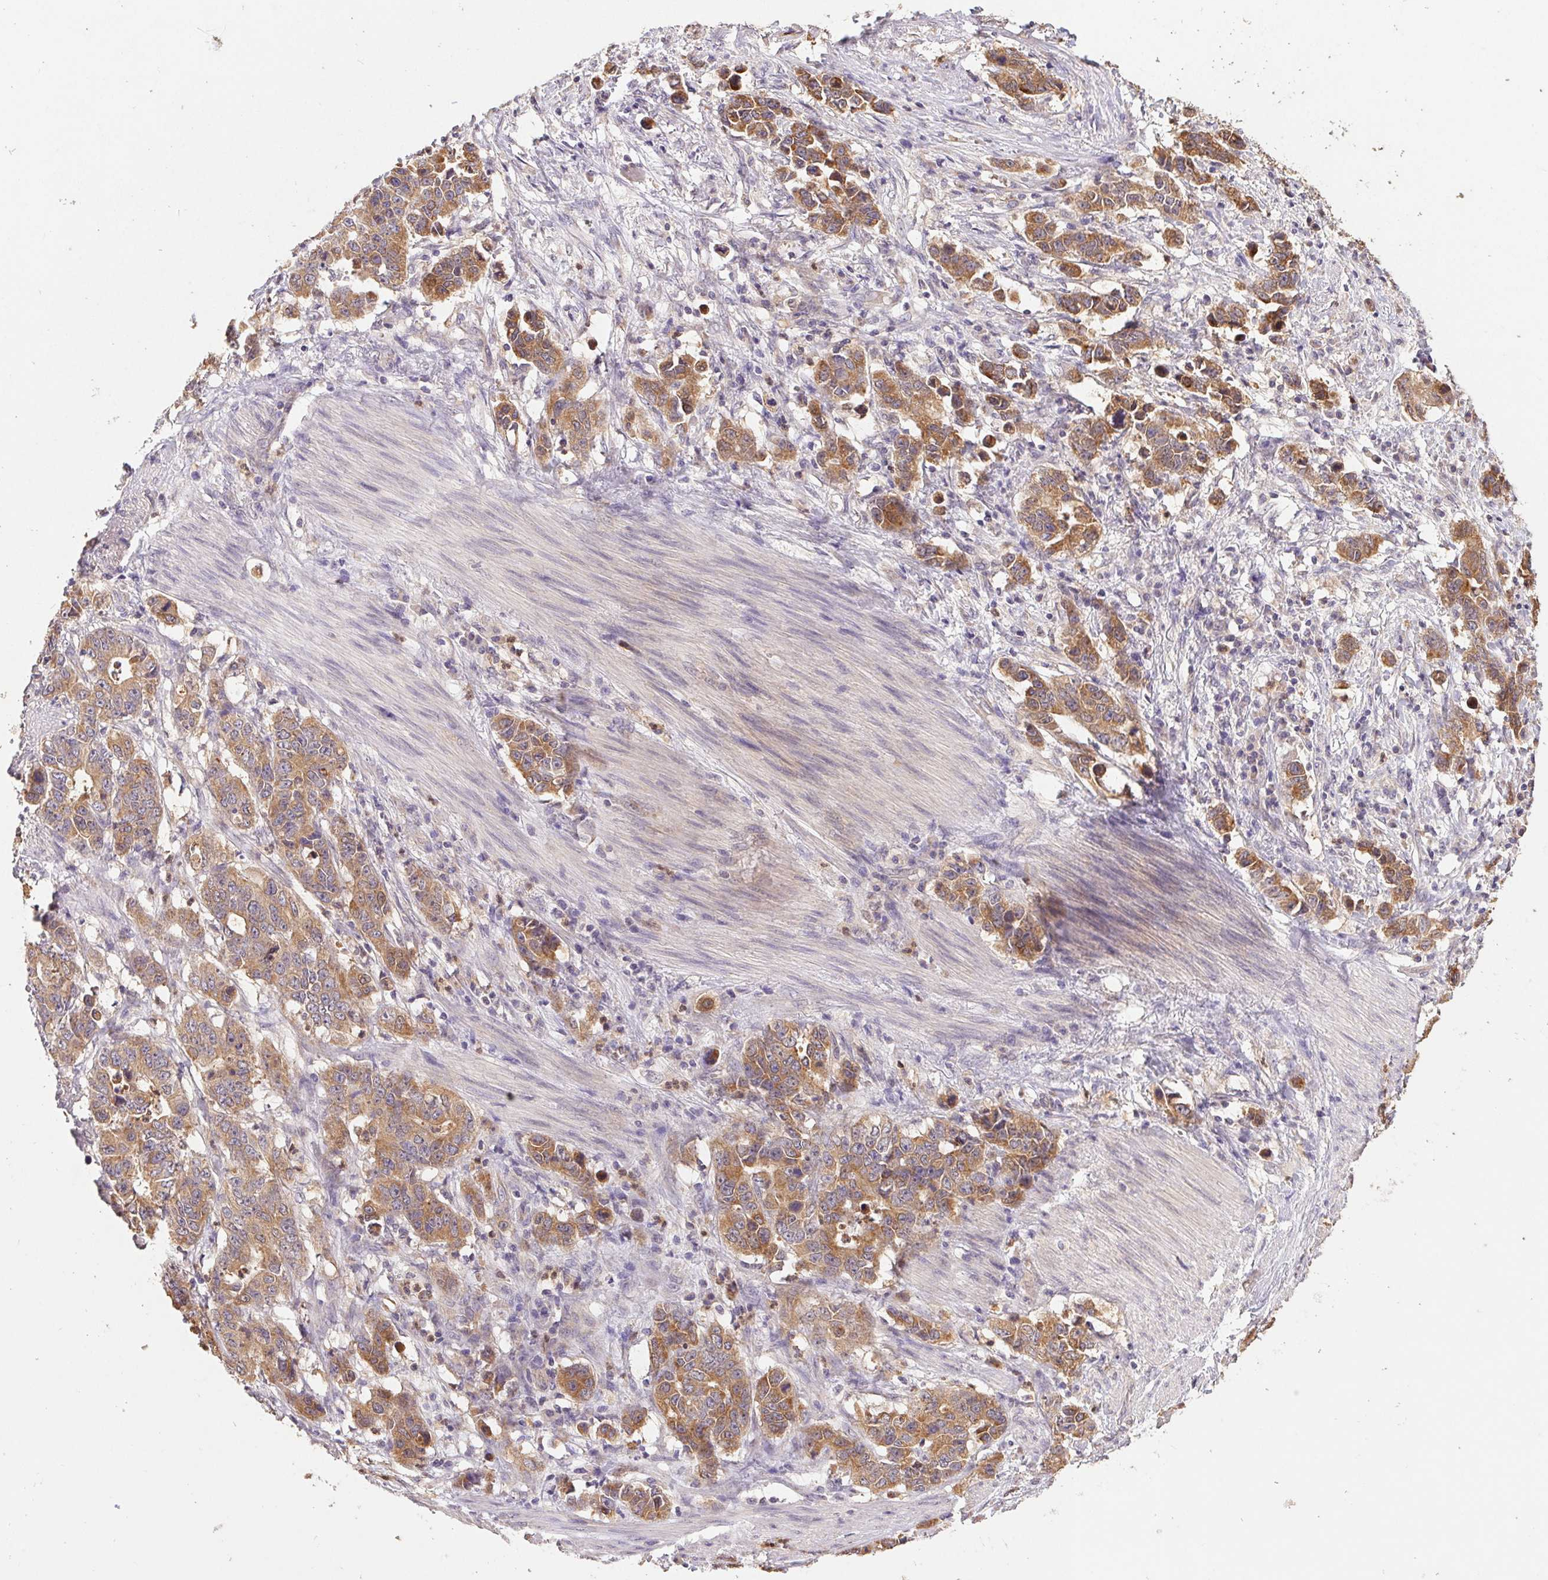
{"staining": {"intensity": "moderate", "quantity": ">75%", "location": "cytoplasmic/membranous"}, "tissue": "stomach cancer", "cell_type": "Tumor cells", "image_type": "cancer", "snomed": [{"axis": "morphology", "description": "Adenocarcinoma, NOS"}, {"axis": "topography", "description": "Stomach, upper"}], "caption": "Stomach cancer (adenocarcinoma) stained with immunohistochemistry exhibits moderate cytoplasmic/membranous positivity in about >75% of tumor cells.", "gene": "RAB11A", "patient": {"sex": "male", "age": 69}}